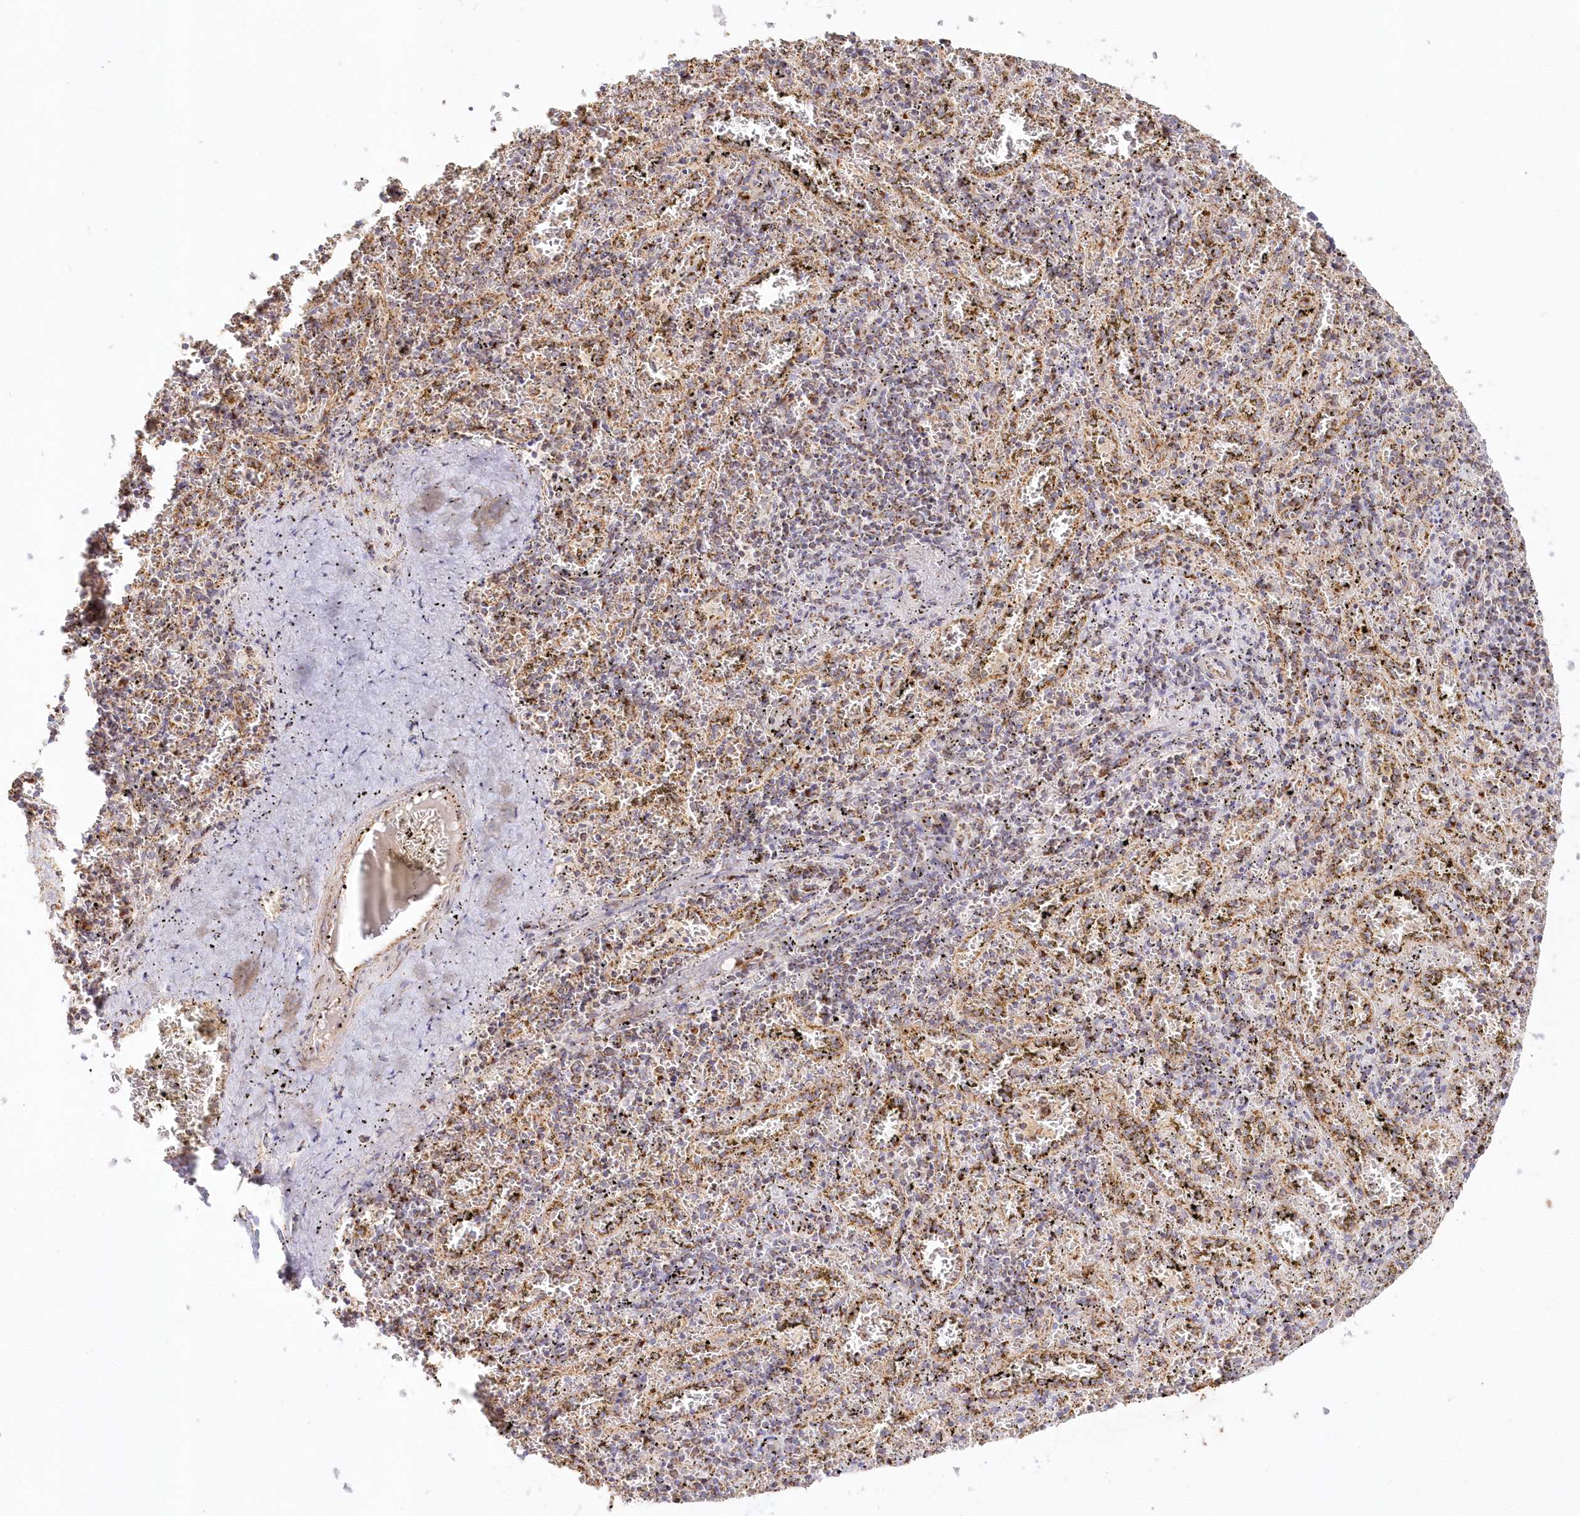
{"staining": {"intensity": "moderate", "quantity": "<25%", "location": "cytoplasmic/membranous"}, "tissue": "spleen", "cell_type": "Cells in red pulp", "image_type": "normal", "snomed": [{"axis": "morphology", "description": "Normal tissue, NOS"}, {"axis": "topography", "description": "Spleen"}], "caption": "Immunohistochemical staining of benign human spleen reveals low levels of moderate cytoplasmic/membranous staining in approximately <25% of cells in red pulp. The protein is shown in brown color, while the nuclei are stained blue.", "gene": "DNA2", "patient": {"sex": "male", "age": 11}}